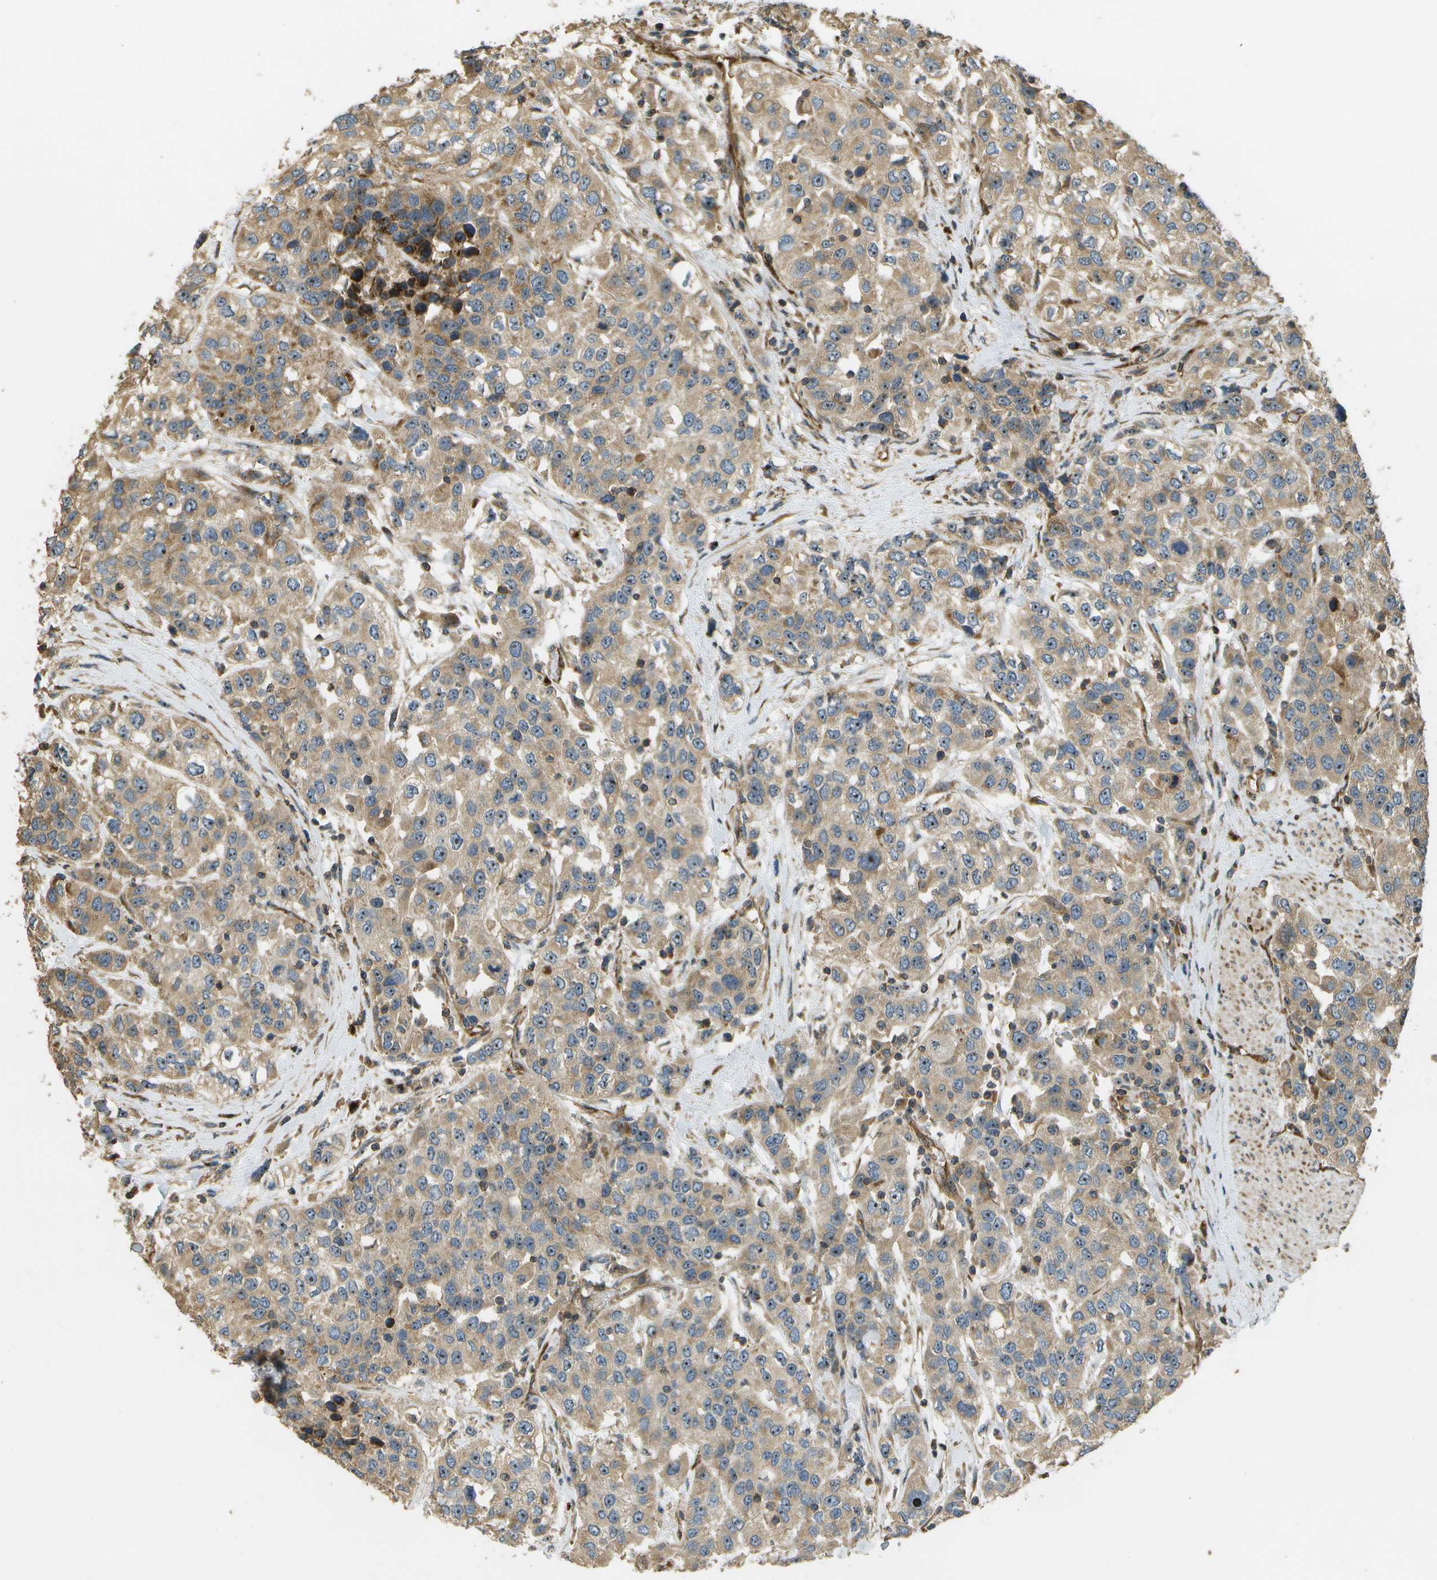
{"staining": {"intensity": "moderate", "quantity": ">75%", "location": "cytoplasmic/membranous,nuclear"}, "tissue": "urothelial cancer", "cell_type": "Tumor cells", "image_type": "cancer", "snomed": [{"axis": "morphology", "description": "Urothelial carcinoma, High grade"}, {"axis": "topography", "description": "Urinary bladder"}], "caption": "This photomicrograph reveals IHC staining of high-grade urothelial carcinoma, with medium moderate cytoplasmic/membranous and nuclear staining in approximately >75% of tumor cells.", "gene": "LRP12", "patient": {"sex": "female", "age": 80}}